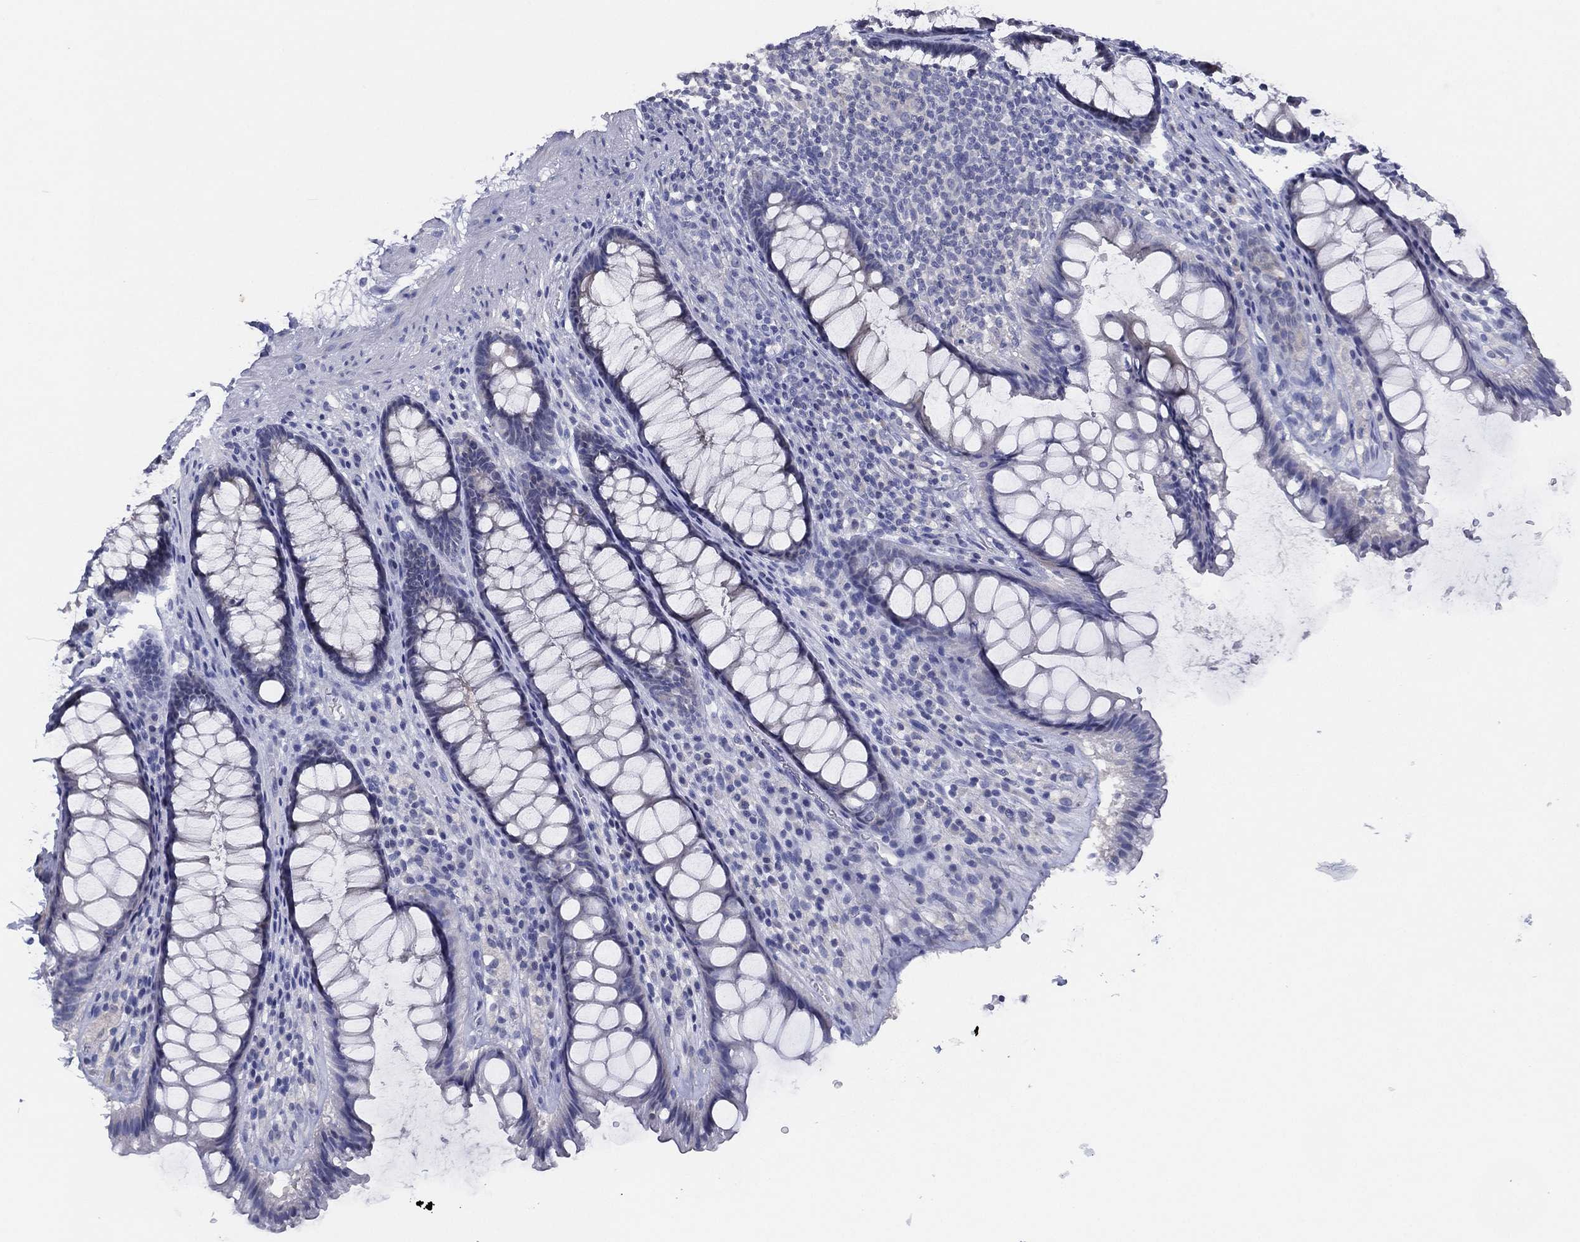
{"staining": {"intensity": "negative", "quantity": "none", "location": "none"}, "tissue": "rectum", "cell_type": "Glandular cells", "image_type": "normal", "snomed": [{"axis": "morphology", "description": "Normal tissue, NOS"}, {"axis": "topography", "description": "Rectum"}], "caption": "Immunohistochemistry micrograph of benign rectum: human rectum stained with DAB (3,3'-diaminobenzidine) displays no significant protein expression in glandular cells.", "gene": "SLC13A4", "patient": {"sex": "male", "age": 72}}